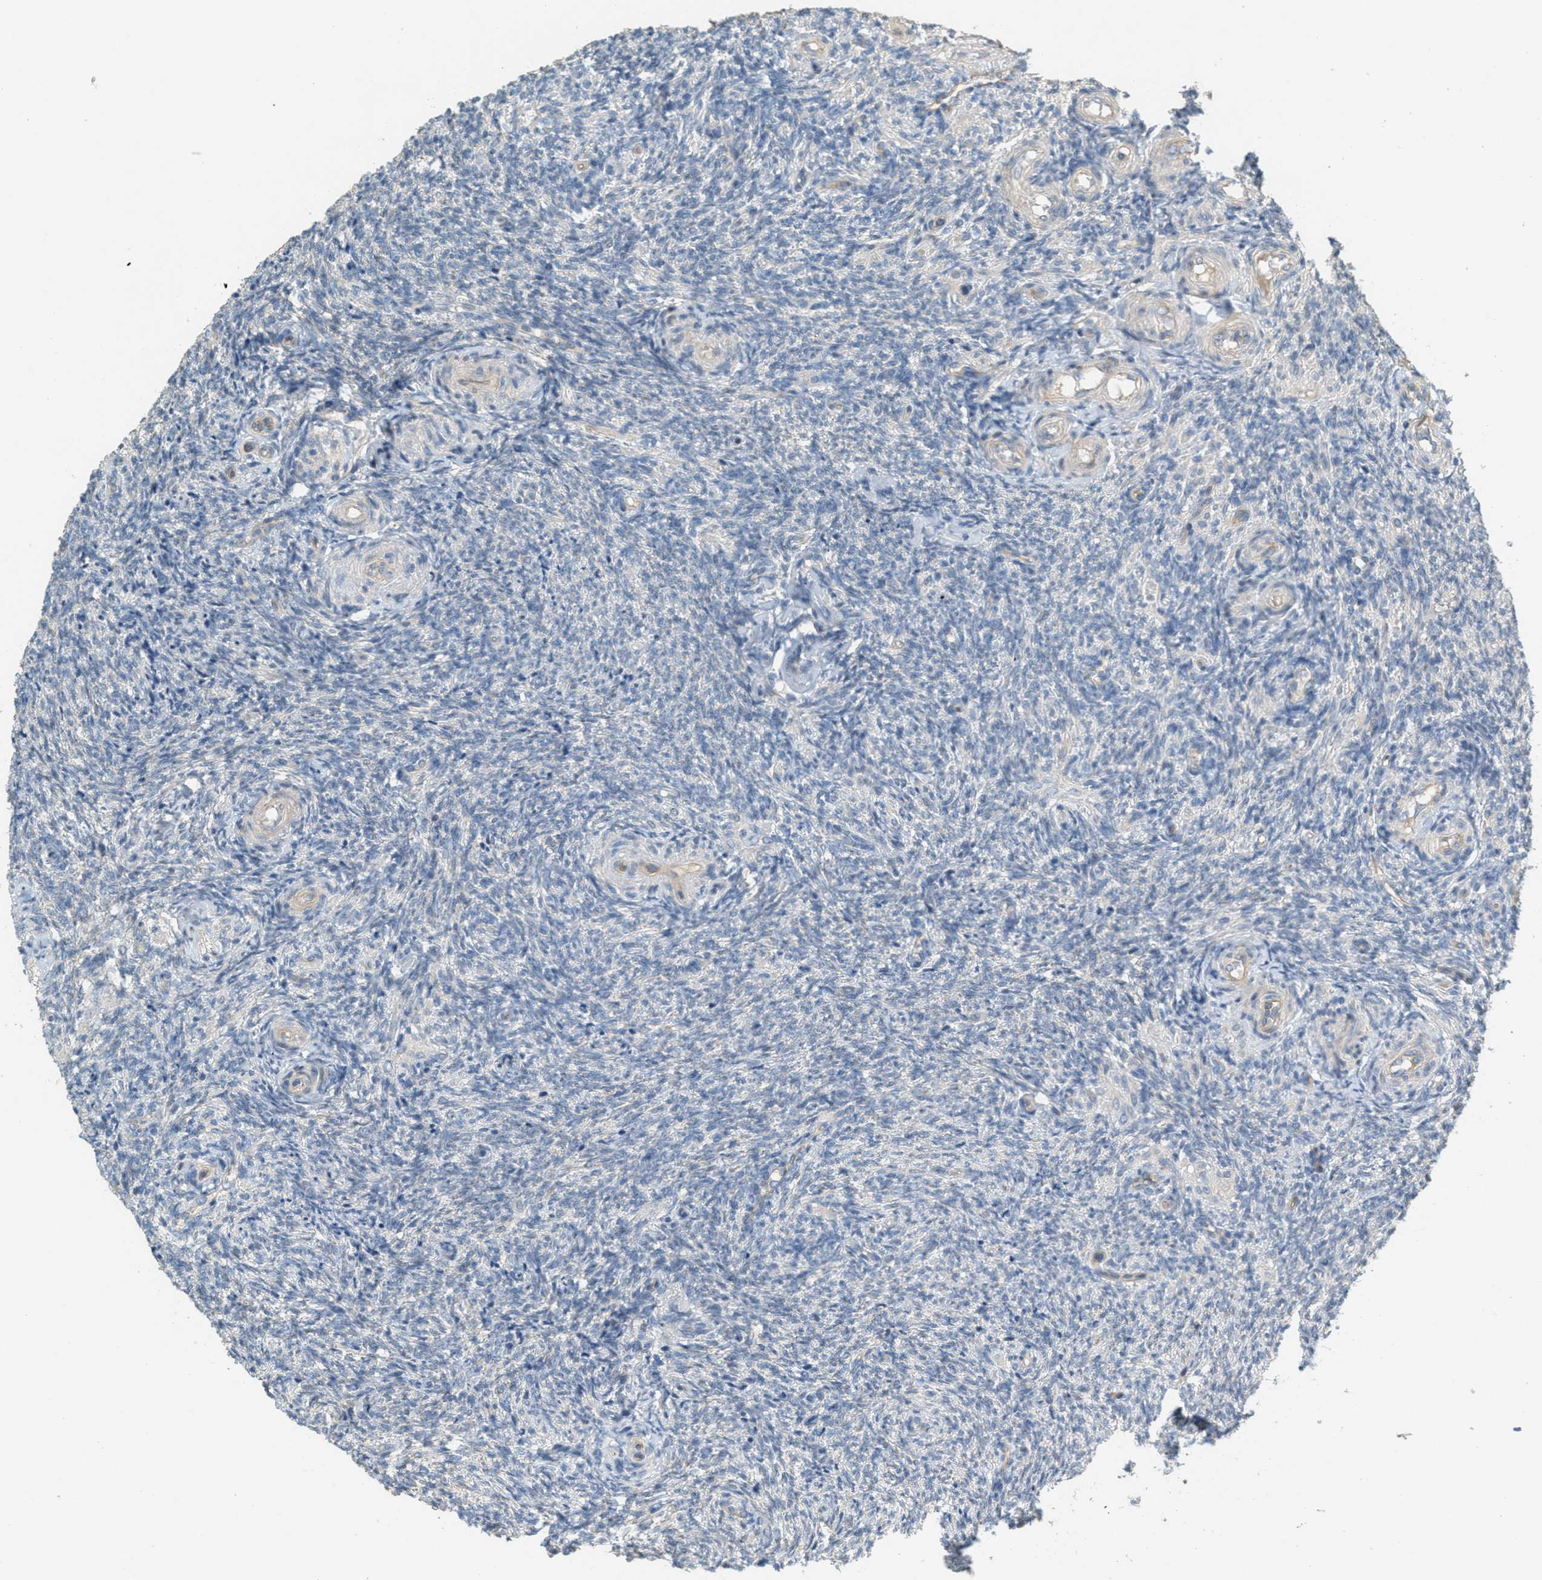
{"staining": {"intensity": "weak", "quantity": "<25%", "location": "cytoplasmic/membranous"}, "tissue": "ovary", "cell_type": "Follicle cells", "image_type": "normal", "snomed": [{"axis": "morphology", "description": "Normal tissue, NOS"}, {"axis": "topography", "description": "Ovary"}], "caption": "DAB (3,3'-diaminobenzidine) immunohistochemical staining of unremarkable ovary demonstrates no significant positivity in follicle cells. Nuclei are stained in blue.", "gene": "ADCY5", "patient": {"sex": "female", "age": 41}}